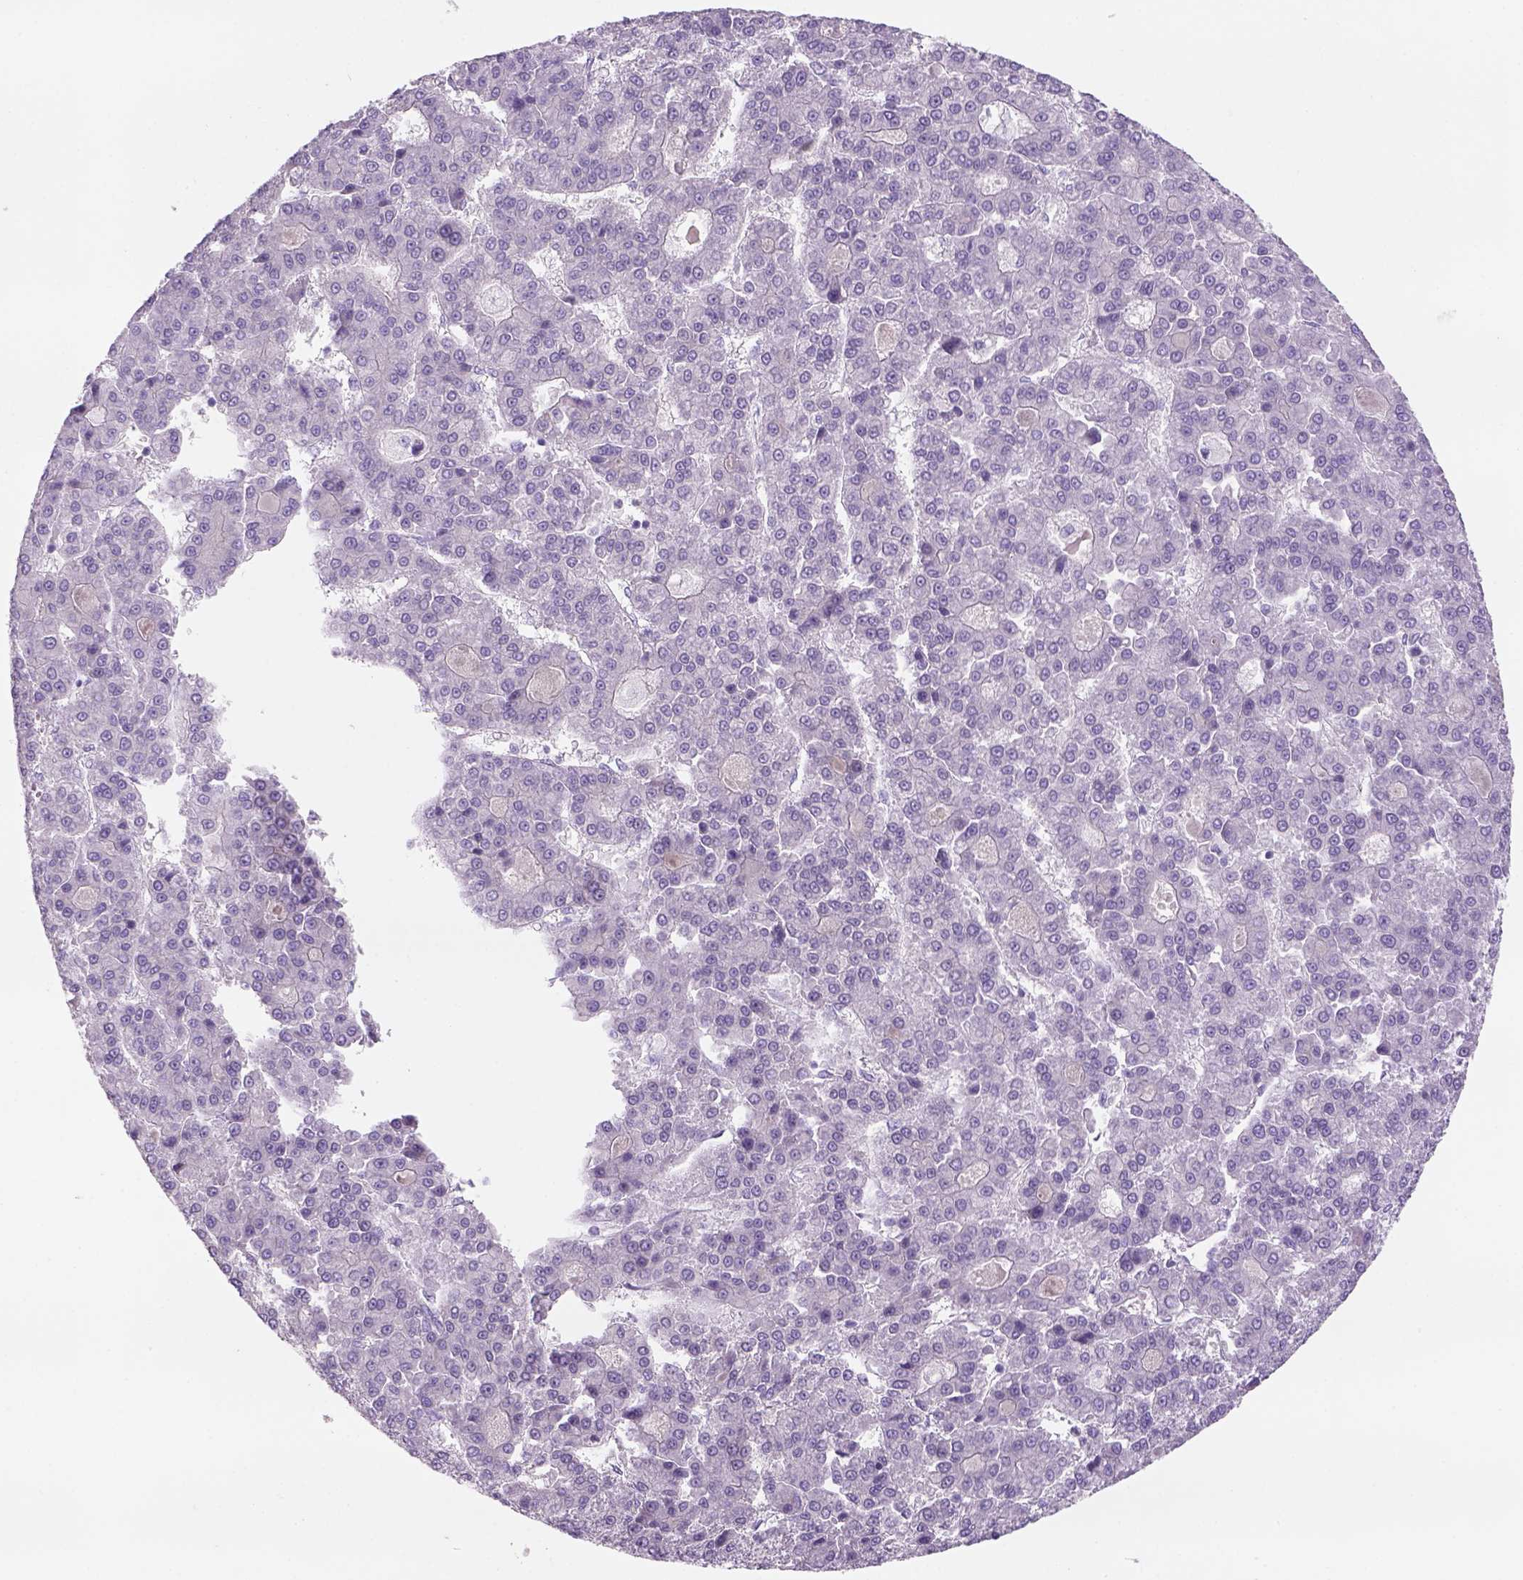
{"staining": {"intensity": "negative", "quantity": "none", "location": "none"}, "tissue": "liver cancer", "cell_type": "Tumor cells", "image_type": "cancer", "snomed": [{"axis": "morphology", "description": "Carcinoma, Hepatocellular, NOS"}, {"axis": "topography", "description": "Liver"}], "caption": "The image displays no staining of tumor cells in liver cancer. (Stains: DAB (3,3'-diaminobenzidine) immunohistochemistry (IHC) with hematoxylin counter stain, Microscopy: brightfield microscopy at high magnification).", "gene": "TENM4", "patient": {"sex": "male", "age": 70}}